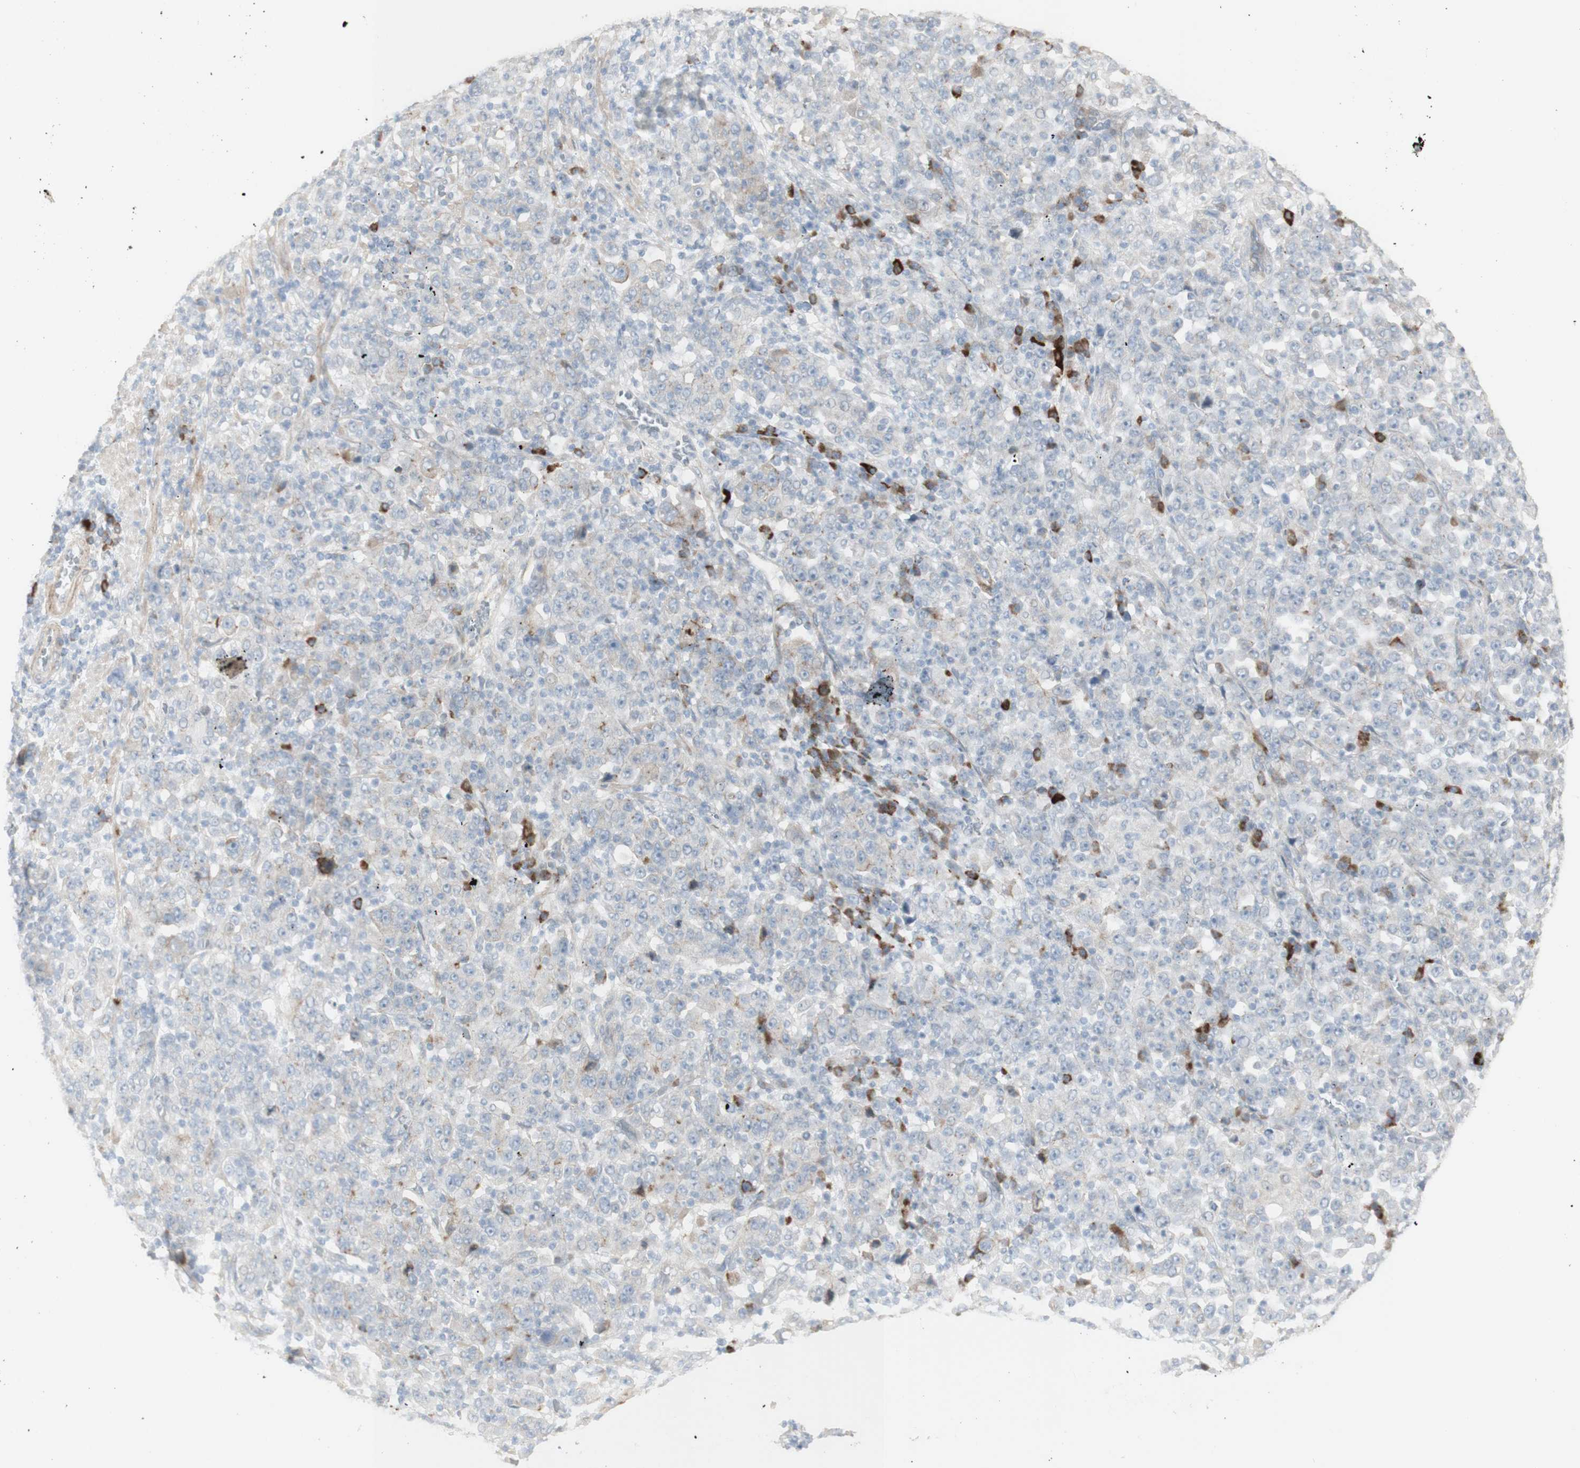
{"staining": {"intensity": "negative", "quantity": "none", "location": "none"}, "tissue": "stomach cancer", "cell_type": "Tumor cells", "image_type": "cancer", "snomed": [{"axis": "morphology", "description": "Normal tissue, NOS"}, {"axis": "morphology", "description": "Adenocarcinoma, NOS"}, {"axis": "topography", "description": "Stomach, upper"}, {"axis": "topography", "description": "Stomach"}], "caption": "DAB (3,3'-diaminobenzidine) immunohistochemical staining of stomach cancer (adenocarcinoma) exhibits no significant expression in tumor cells. The staining was performed using DAB to visualize the protein expression in brown, while the nuclei were stained in blue with hematoxylin (Magnification: 20x).", "gene": "NDST4", "patient": {"sex": "male", "age": 59}}